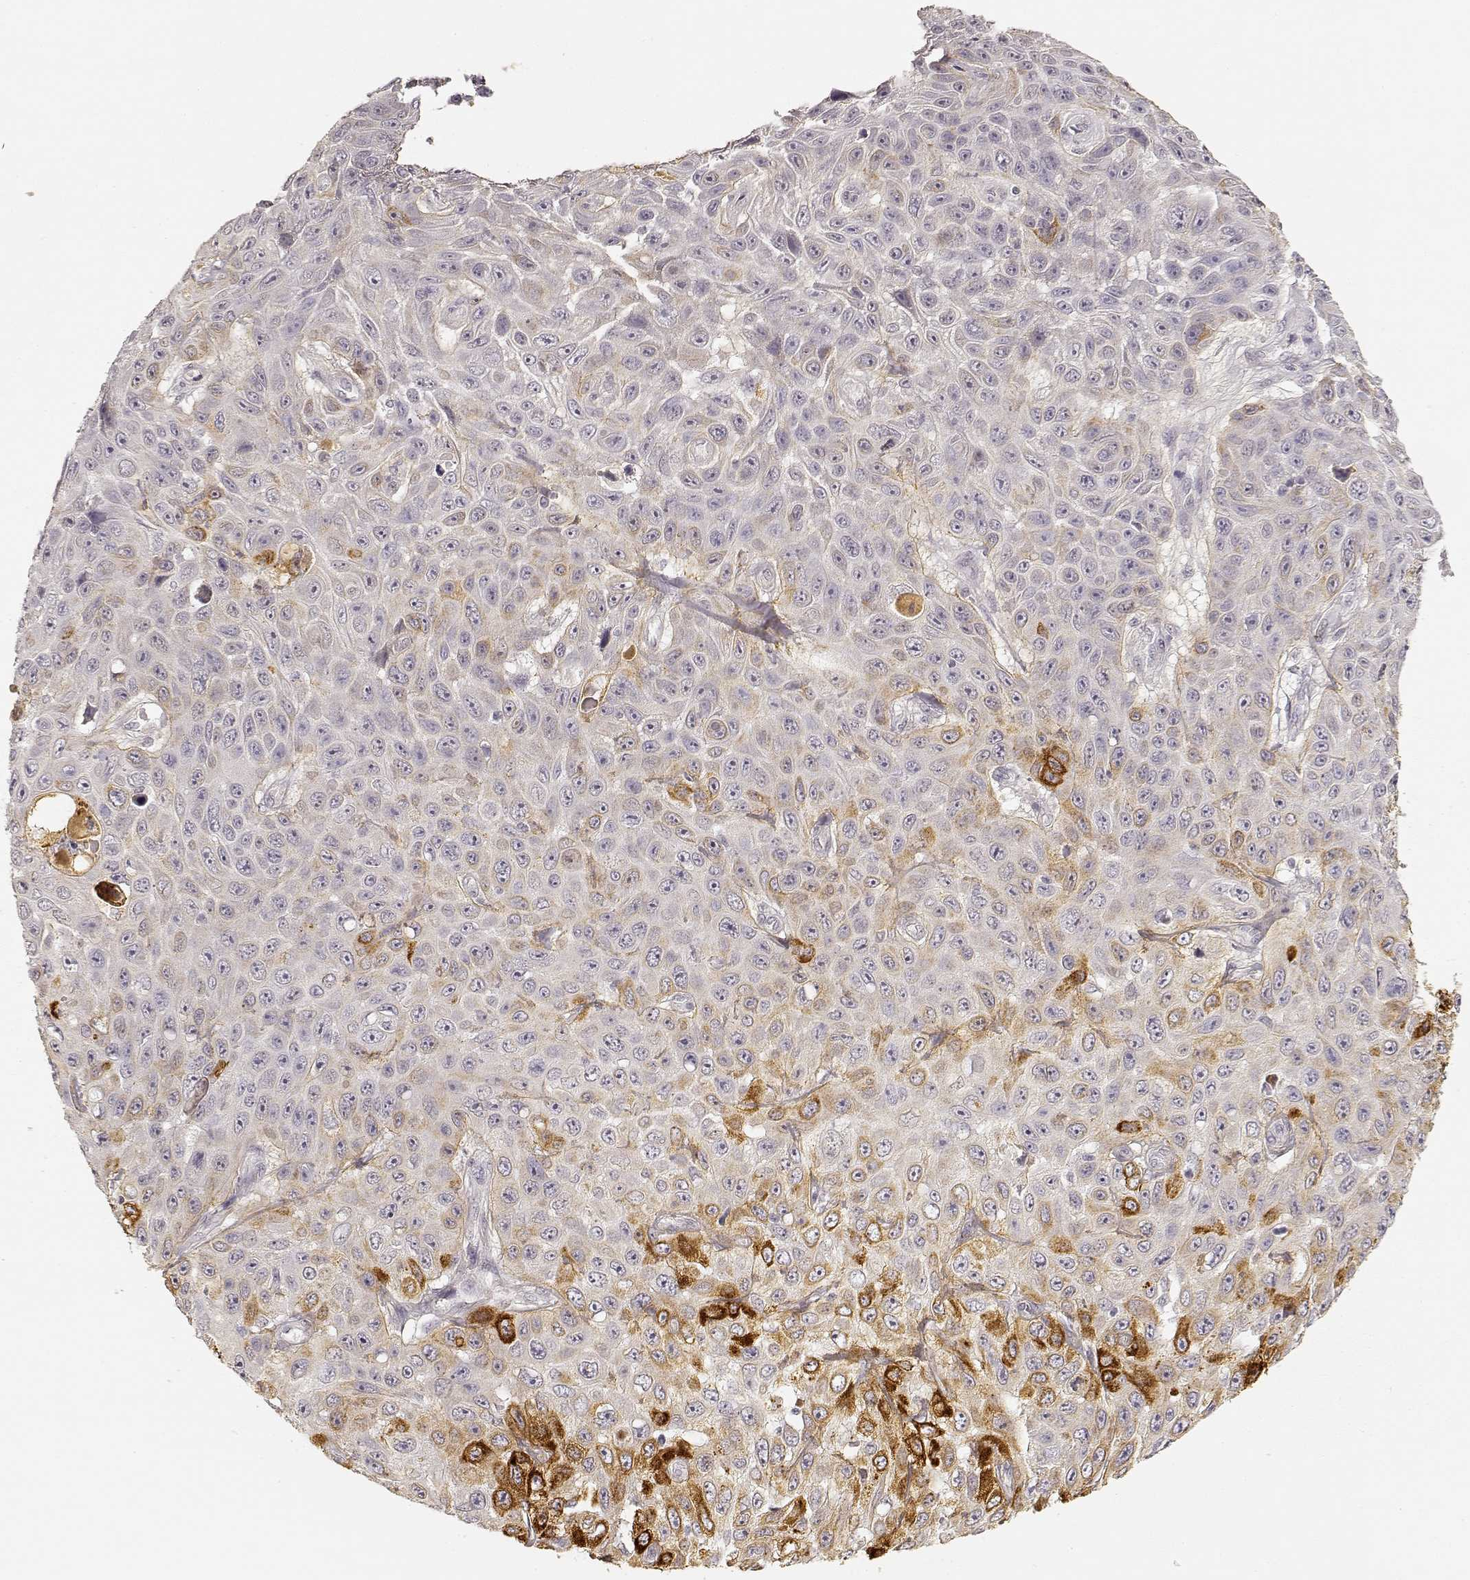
{"staining": {"intensity": "strong", "quantity": "<25%", "location": "cytoplasmic/membranous"}, "tissue": "skin cancer", "cell_type": "Tumor cells", "image_type": "cancer", "snomed": [{"axis": "morphology", "description": "Squamous cell carcinoma, NOS"}, {"axis": "topography", "description": "Skin"}], "caption": "Squamous cell carcinoma (skin) was stained to show a protein in brown. There is medium levels of strong cytoplasmic/membranous staining in about <25% of tumor cells. Nuclei are stained in blue.", "gene": "LAMC2", "patient": {"sex": "male", "age": 82}}